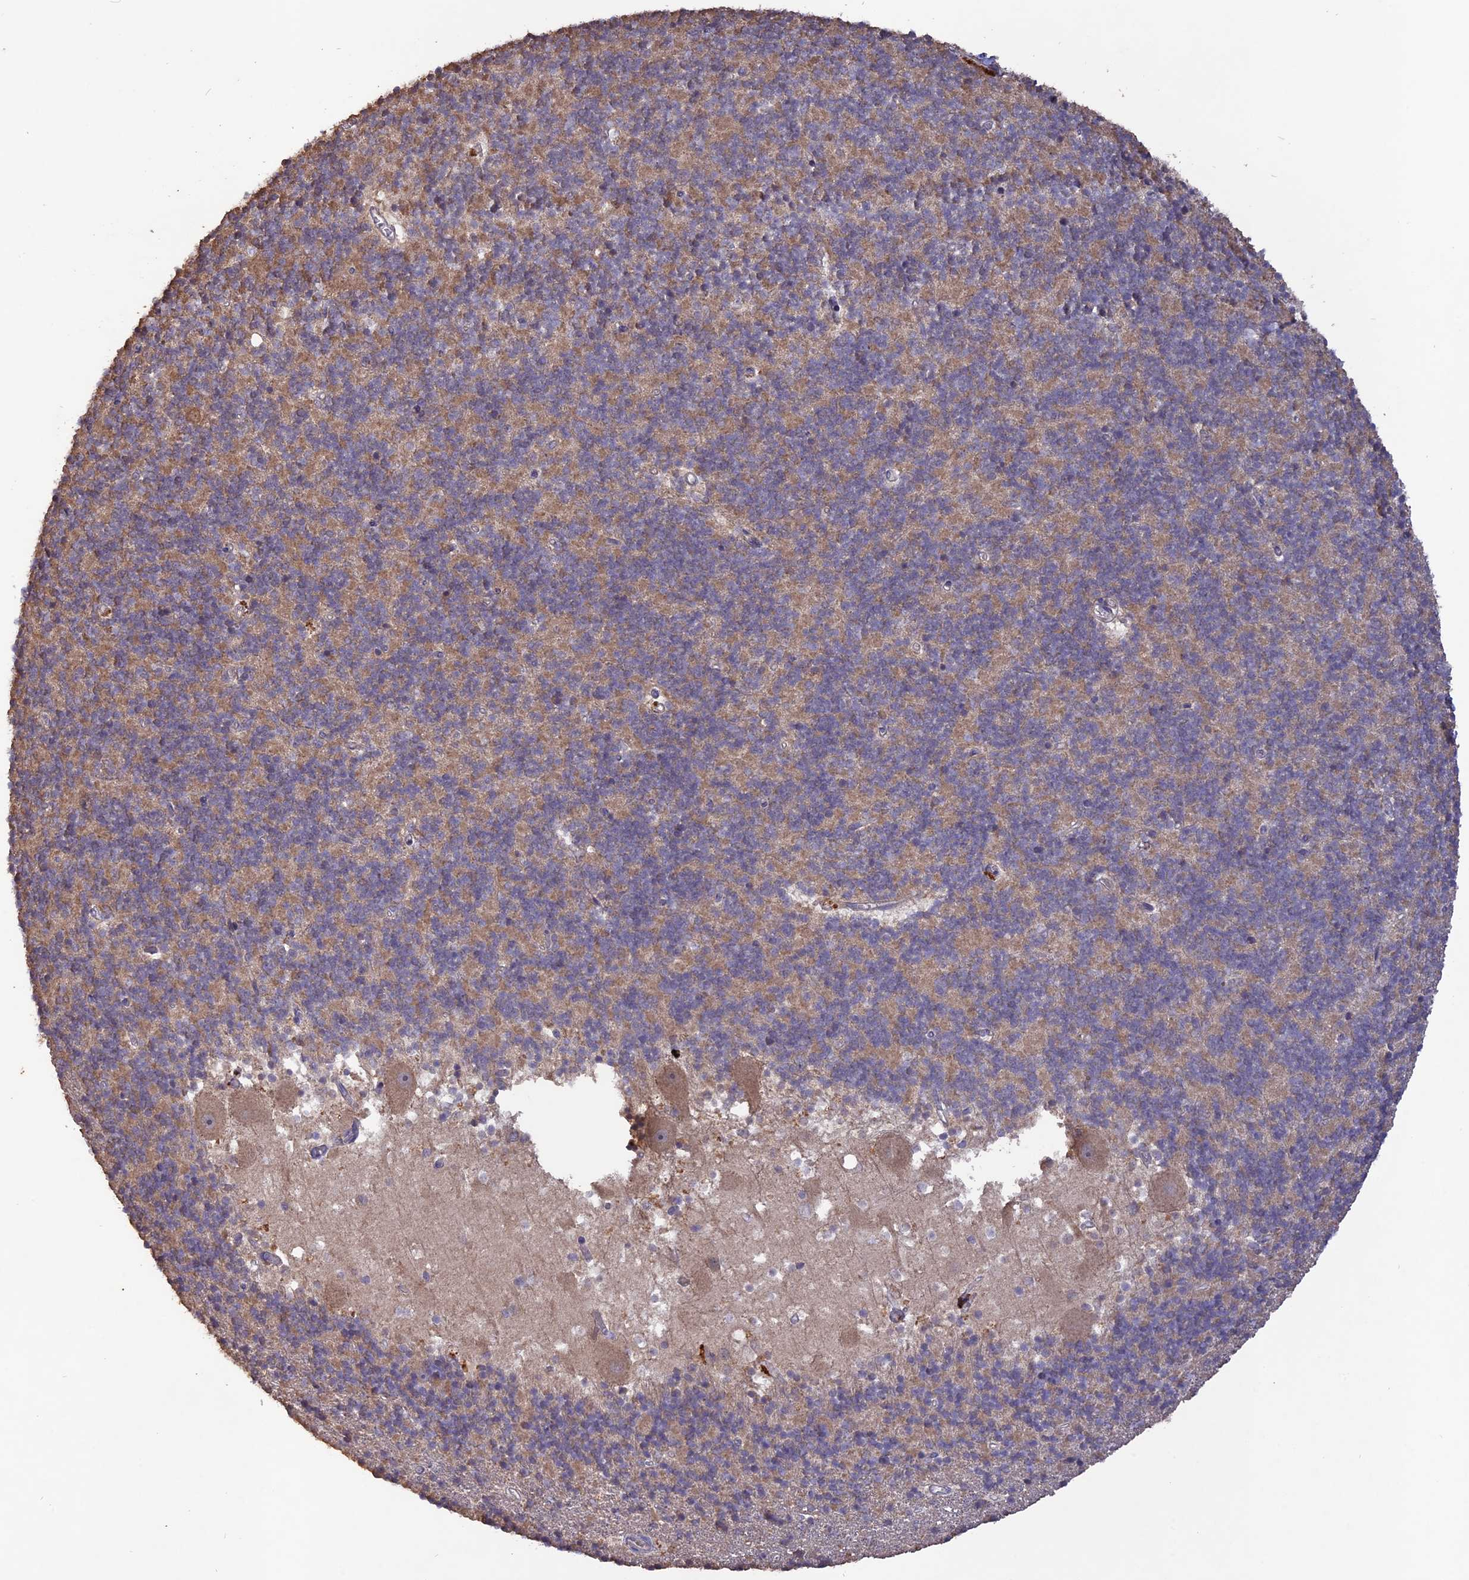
{"staining": {"intensity": "moderate", "quantity": "25%-75%", "location": "cytoplasmic/membranous"}, "tissue": "cerebellum", "cell_type": "Cells in granular layer", "image_type": "normal", "snomed": [{"axis": "morphology", "description": "Normal tissue, NOS"}, {"axis": "topography", "description": "Cerebellum"}], "caption": "The image reveals staining of unremarkable cerebellum, revealing moderate cytoplasmic/membranous protein expression (brown color) within cells in granular layer.", "gene": "LAYN", "patient": {"sex": "male", "age": 54}}